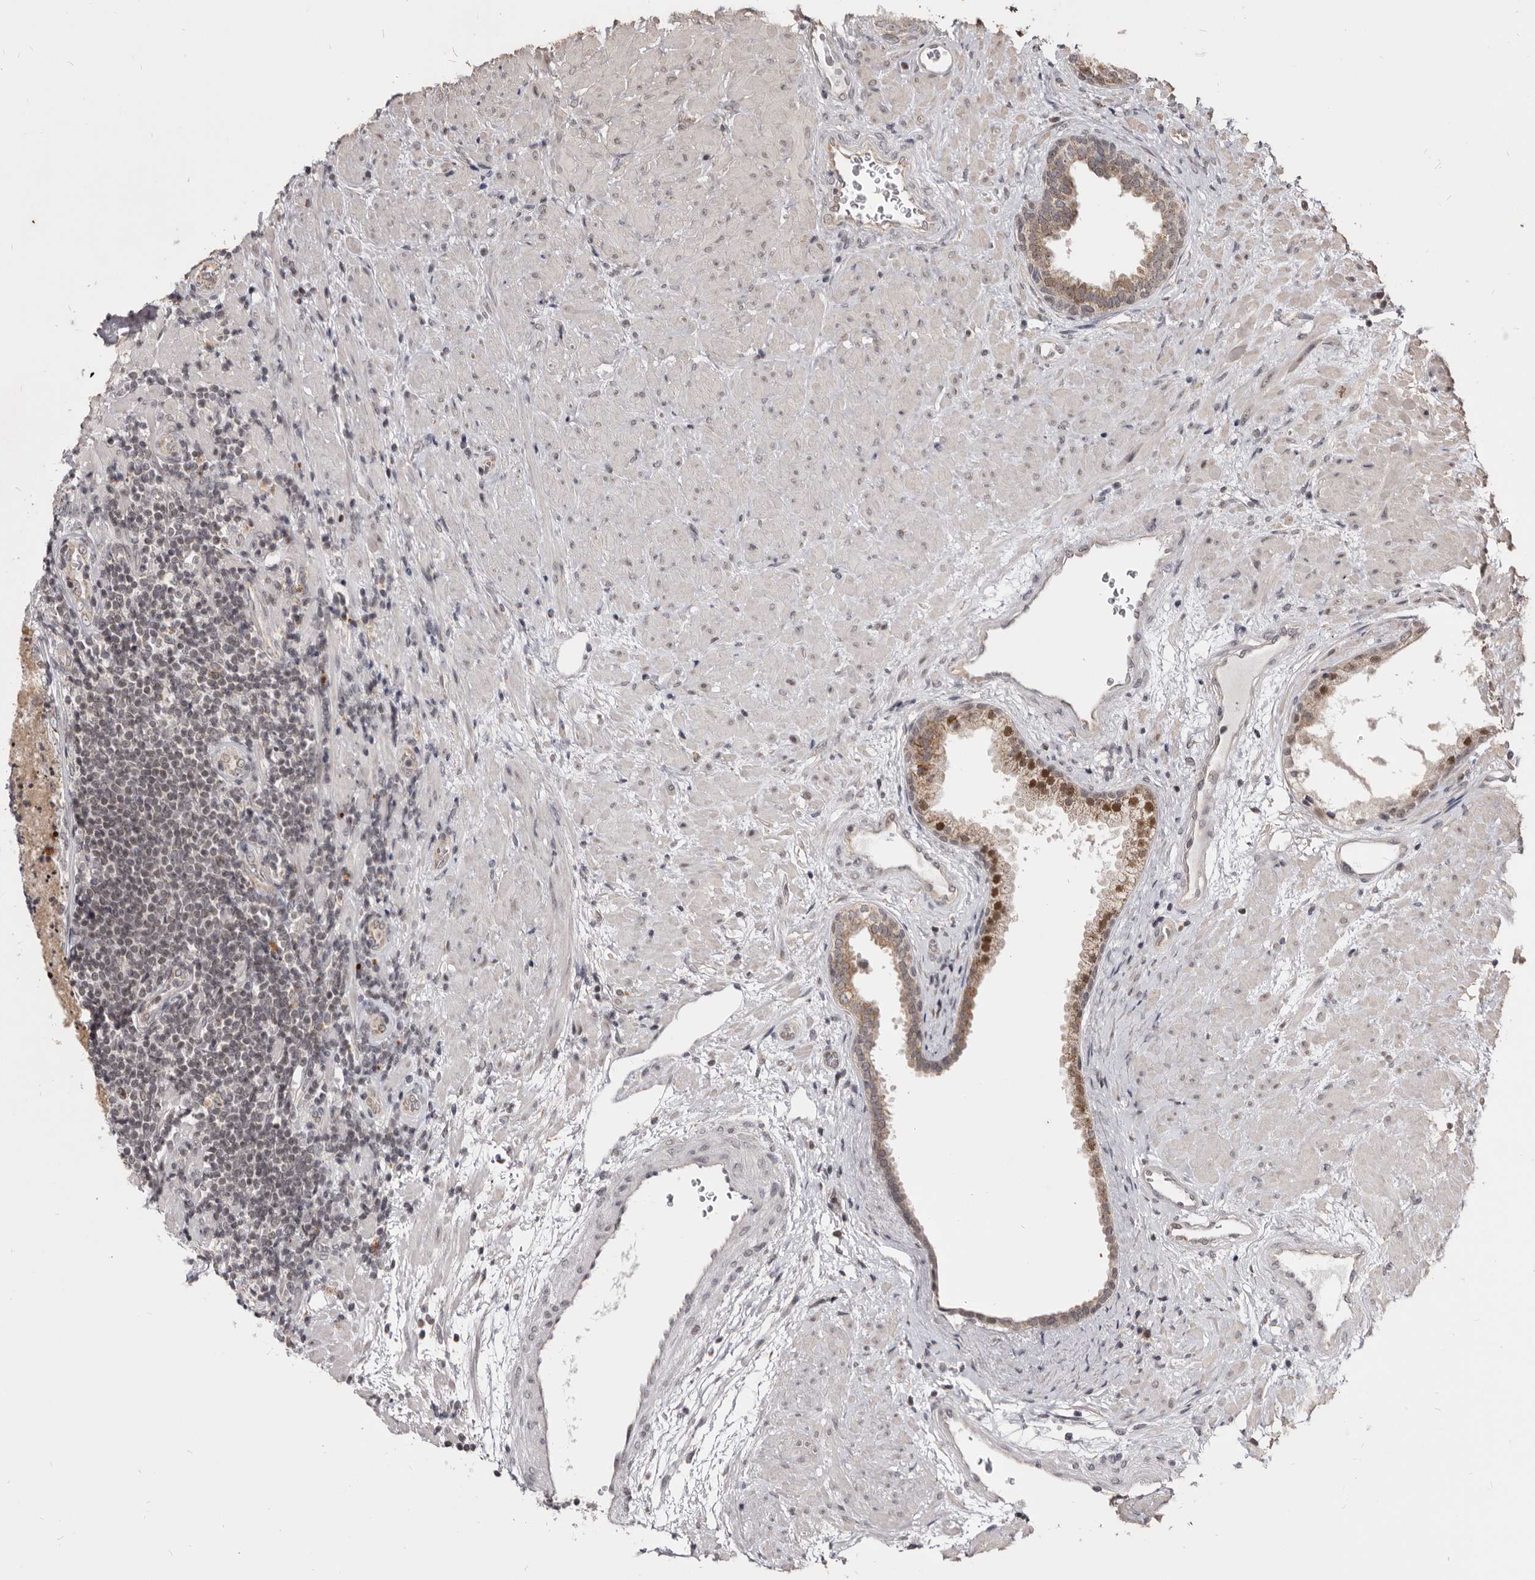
{"staining": {"intensity": "strong", "quantity": ">75%", "location": "nuclear"}, "tissue": "prostate", "cell_type": "Glandular cells", "image_type": "normal", "snomed": [{"axis": "morphology", "description": "Normal tissue, NOS"}, {"axis": "topography", "description": "Prostate"}], "caption": "Glandular cells display strong nuclear expression in about >75% of cells in benign prostate. (brown staining indicates protein expression, while blue staining denotes nuclei).", "gene": "THUMPD1", "patient": {"sex": "male", "age": 76}}